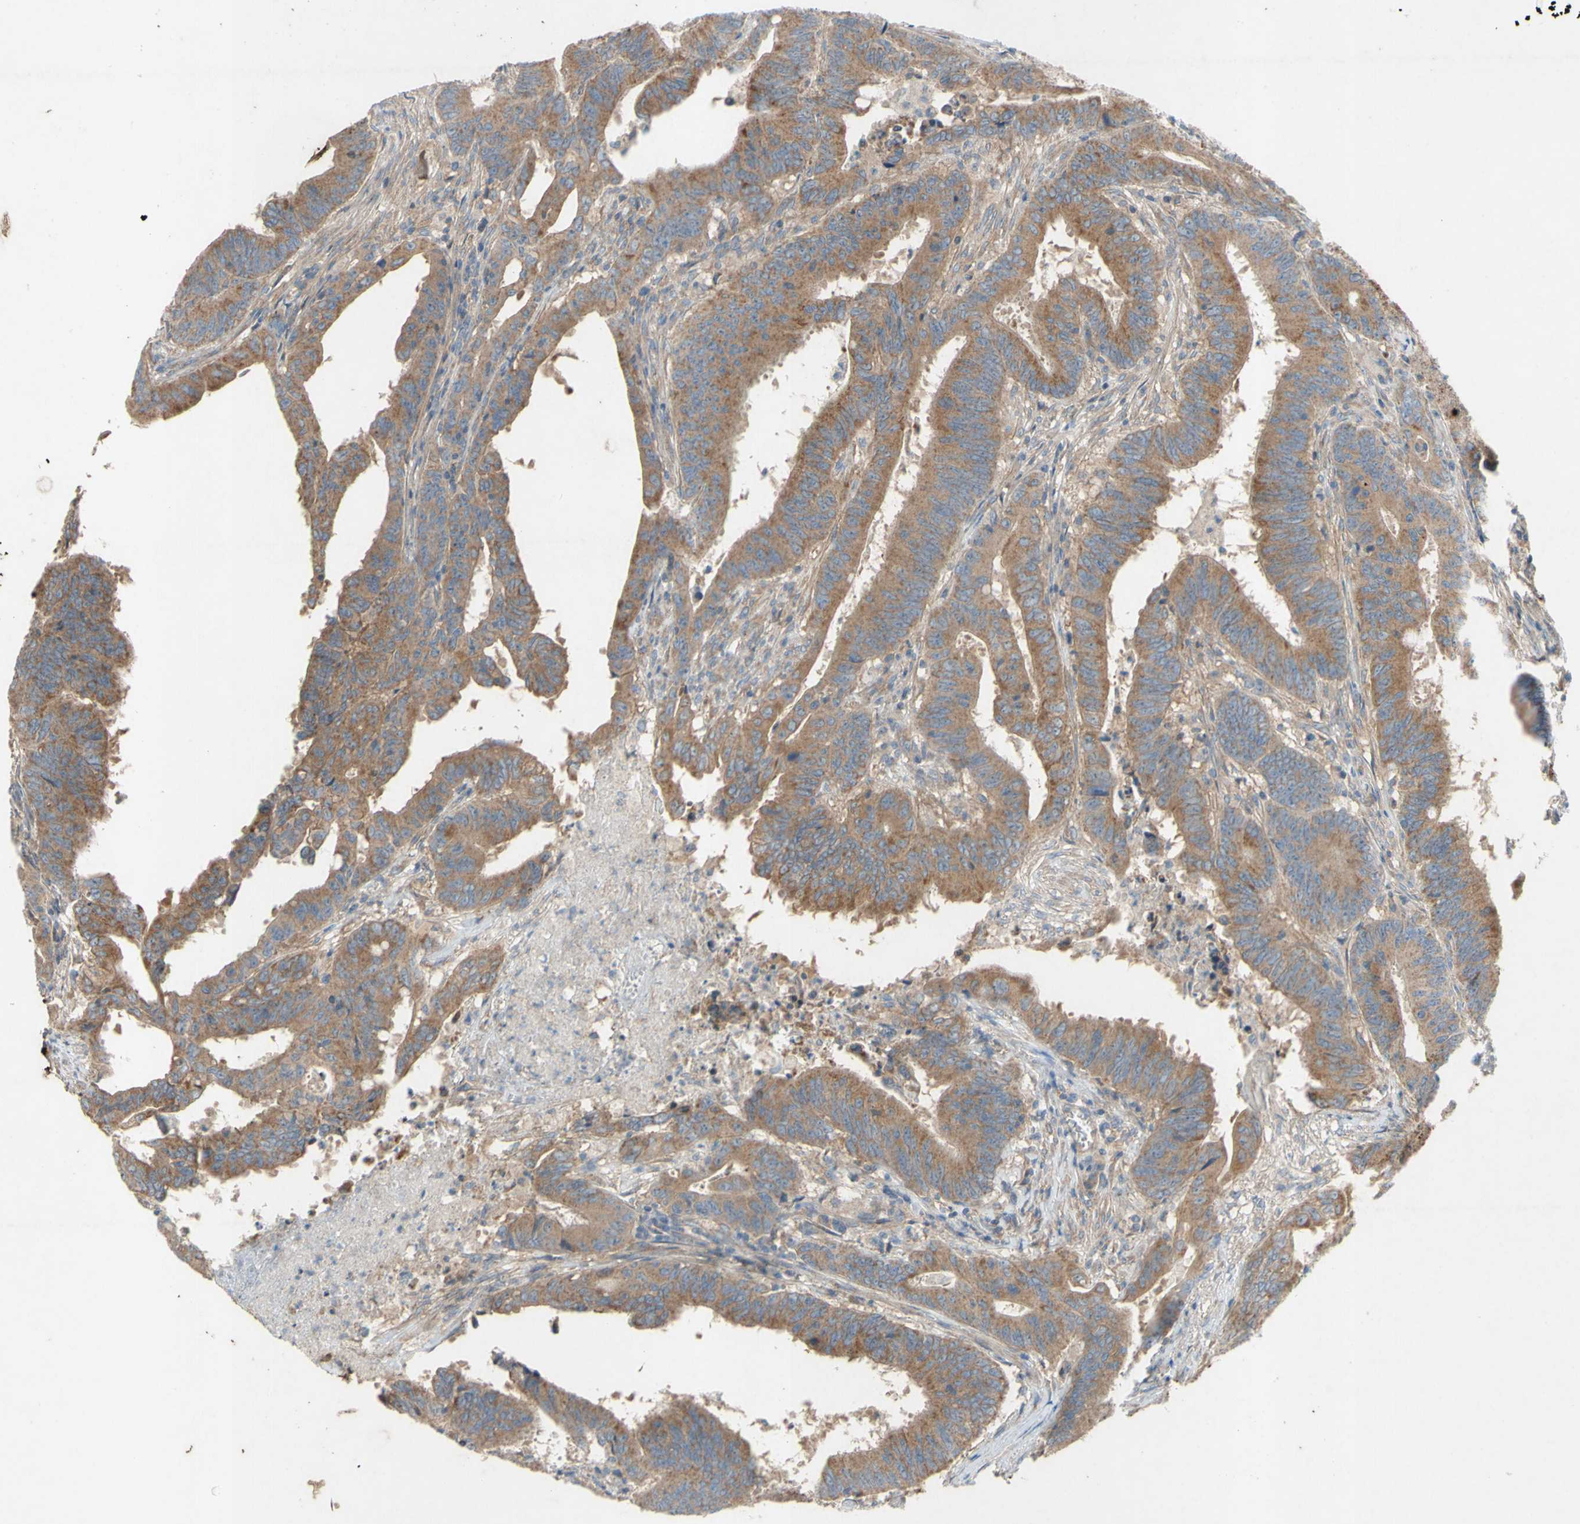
{"staining": {"intensity": "moderate", "quantity": ">75%", "location": "cytoplasmic/membranous"}, "tissue": "colorectal cancer", "cell_type": "Tumor cells", "image_type": "cancer", "snomed": [{"axis": "morphology", "description": "Adenocarcinoma, NOS"}, {"axis": "topography", "description": "Colon"}], "caption": "Colorectal cancer (adenocarcinoma) stained for a protein (brown) reveals moderate cytoplasmic/membranous positive staining in about >75% of tumor cells.", "gene": "TST", "patient": {"sex": "male", "age": 45}}